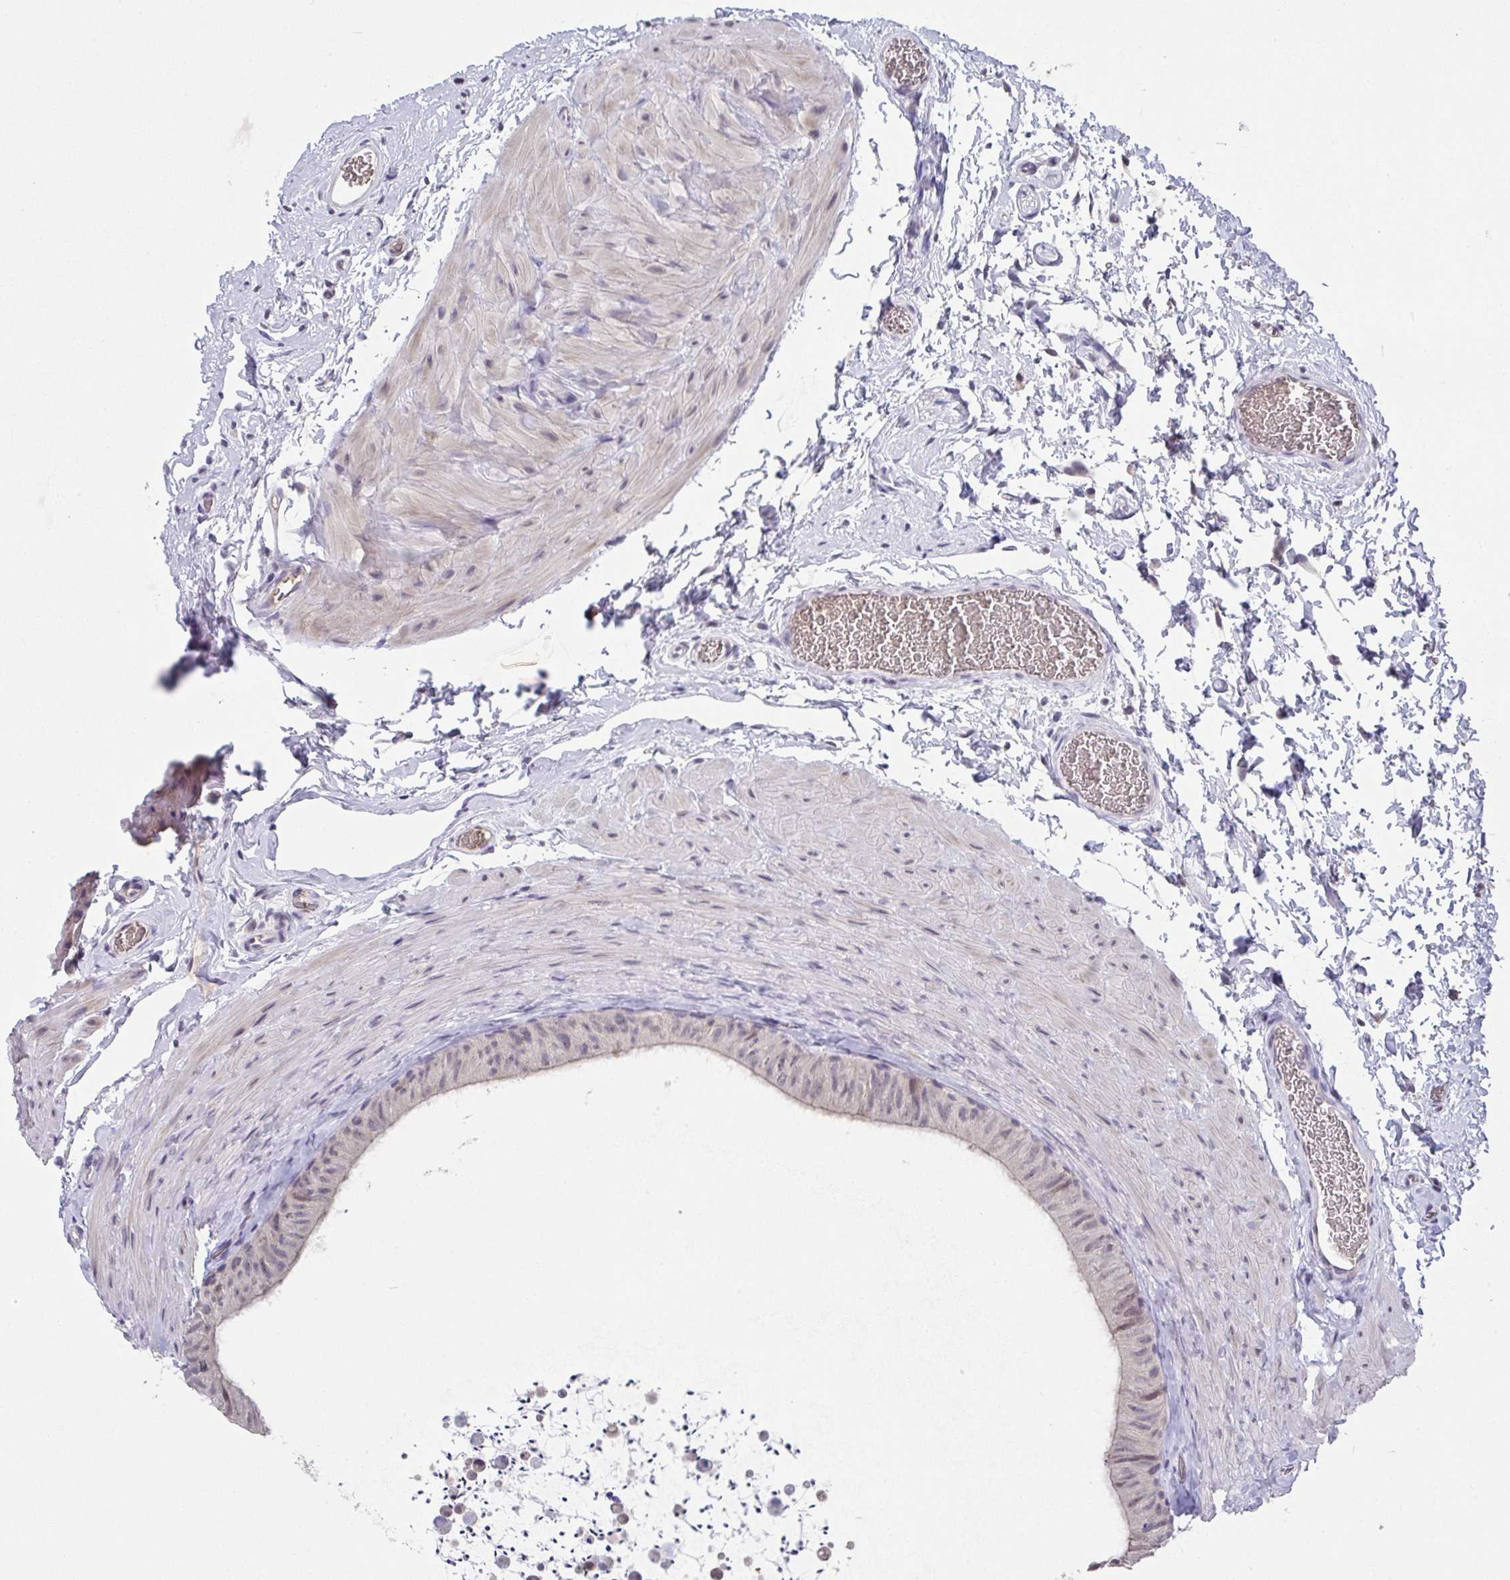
{"staining": {"intensity": "weak", "quantity": "<25%", "location": "nuclear"}, "tissue": "epididymis", "cell_type": "Glandular cells", "image_type": "normal", "snomed": [{"axis": "morphology", "description": "Normal tissue, NOS"}, {"axis": "topography", "description": "Epididymis, spermatic cord, NOS"}, {"axis": "topography", "description": "Epididymis"}], "caption": "Immunohistochemistry photomicrograph of benign epididymis: epididymis stained with DAB (3,3'-diaminobenzidine) exhibits no significant protein staining in glandular cells. The staining was performed using DAB (3,3'-diaminobenzidine) to visualize the protein expression in brown, while the nuclei were stained in blue with hematoxylin (Magnification: 20x).", "gene": "GLTPD2", "patient": {"sex": "male", "age": 31}}